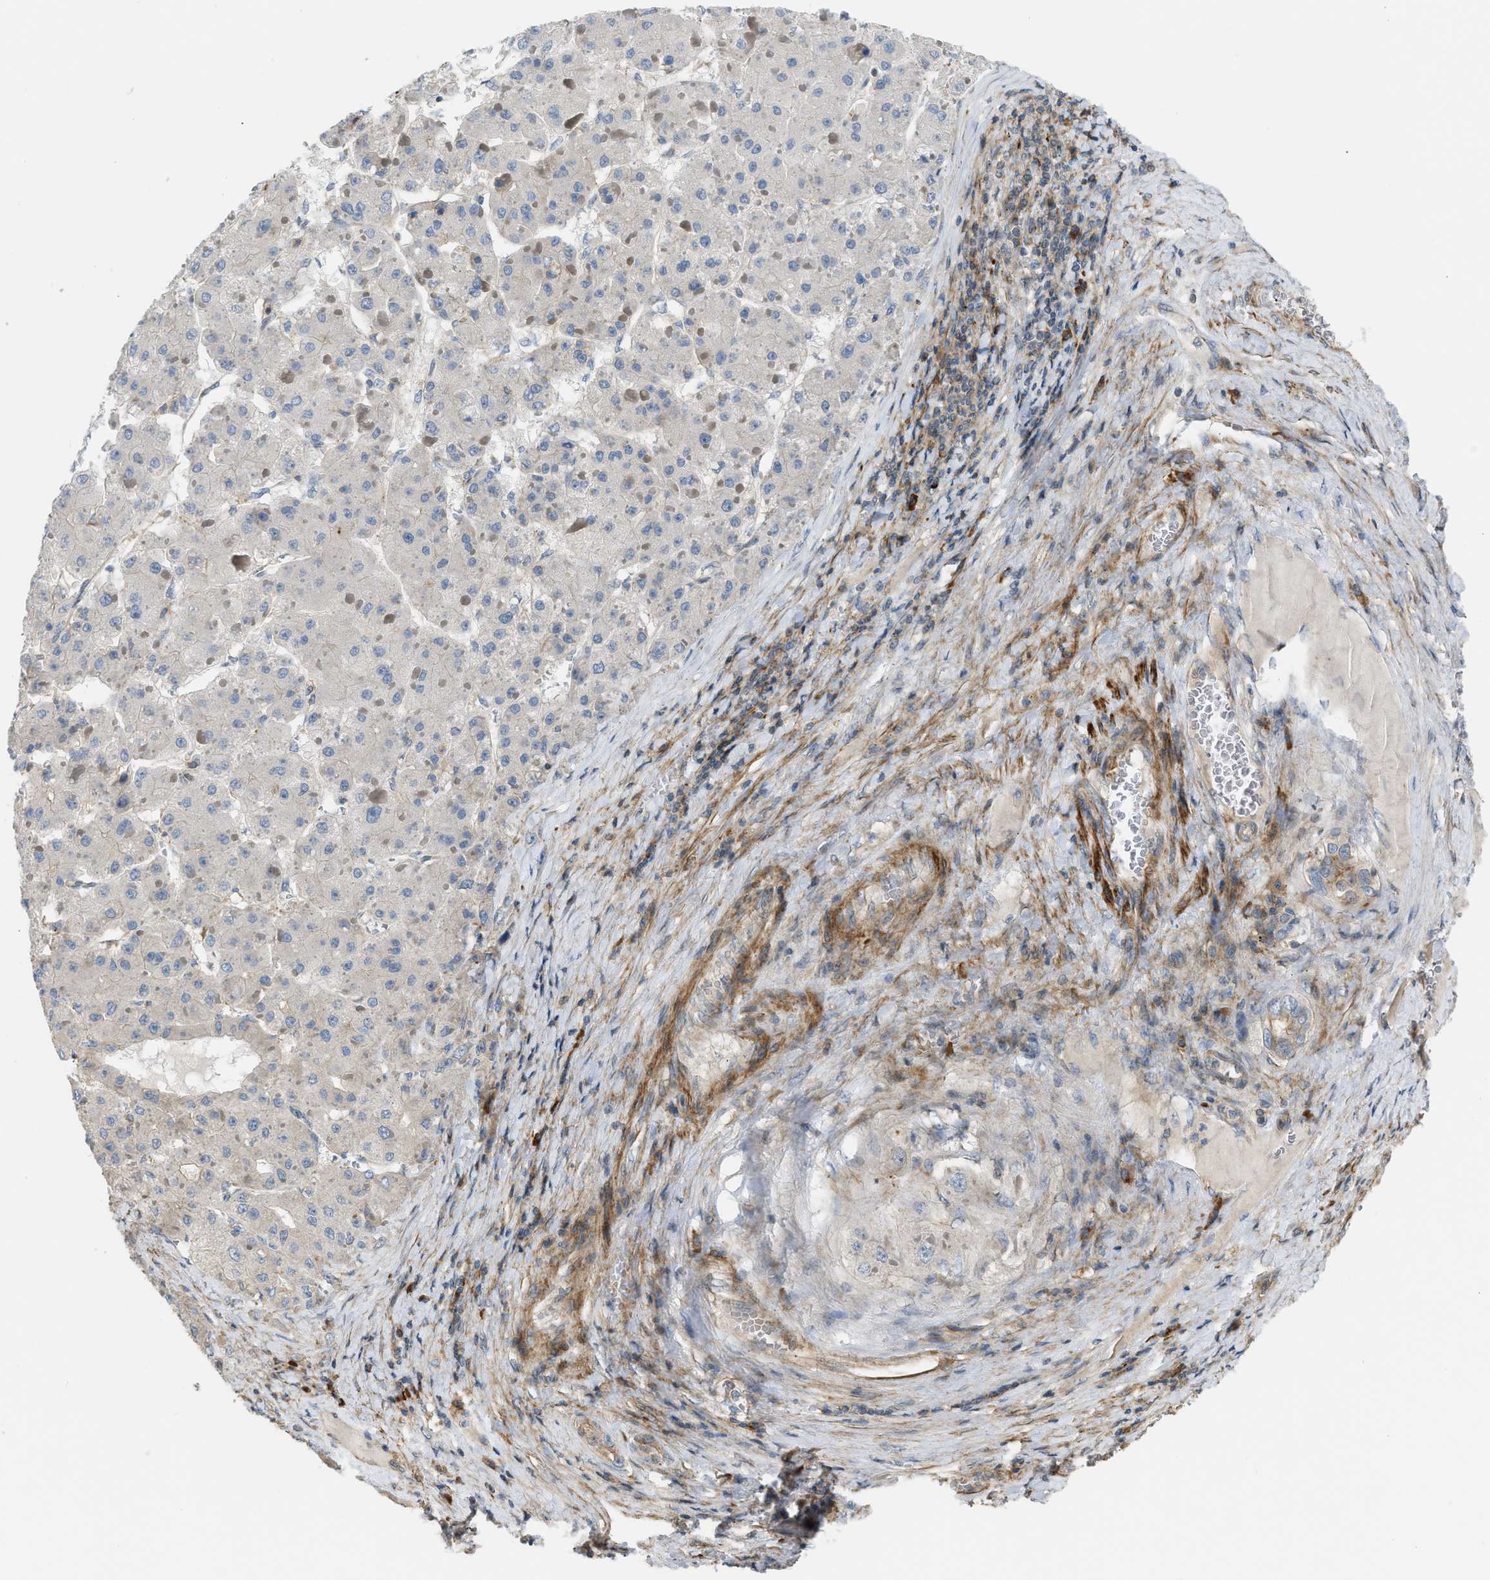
{"staining": {"intensity": "negative", "quantity": "none", "location": "none"}, "tissue": "liver cancer", "cell_type": "Tumor cells", "image_type": "cancer", "snomed": [{"axis": "morphology", "description": "Carcinoma, Hepatocellular, NOS"}, {"axis": "topography", "description": "Liver"}], "caption": "This is a photomicrograph of IHC staining of hepatocellular carcinoma (liver), which shows no positivity in tumor cells.", "gene": "BTN3A2", "patient": {"sex": "female", "age": 73}}